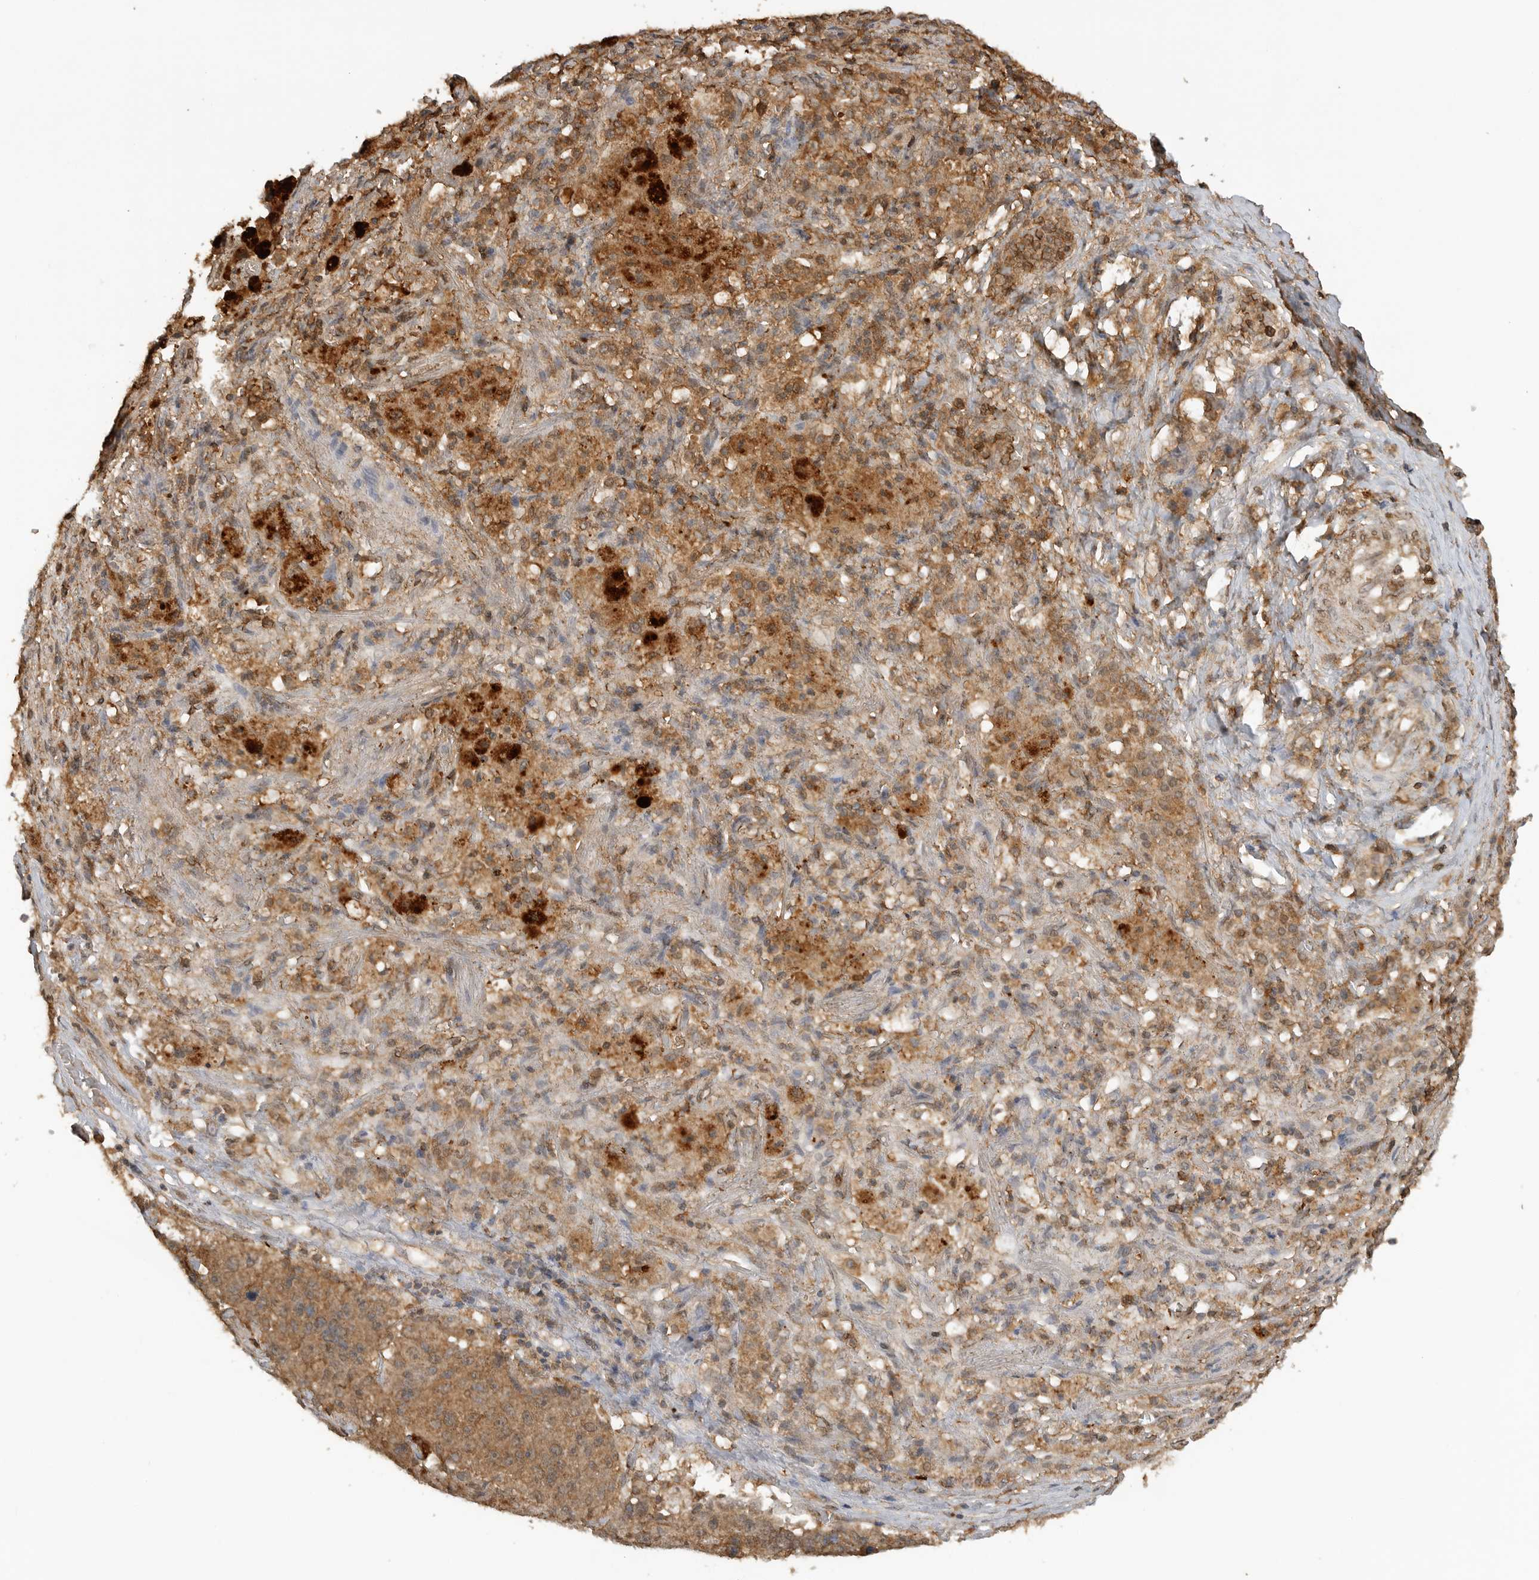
{"staining": {"intensity": "moderate", "quantity": ">75%", "location": "cytoplasmic/membranous"}, "tissue": "lung cancer", "cell_type": "Tumor cells", "image_type": "cancer", "snomed": [{"axis": "morphology", "description": "Squamous cell carcinoma, NOS"}, {"axis": "topography", "description": "Lung"}], "caption": "Moderate cytoplasmic/membranous positivity for a protein is seen in approximately >75% of tumor cells of squamous cell carcinoma (lung) using immunohistochemistry.", "gene": "ICOSLG", "patient": {"sex": "male", "age": 61}}